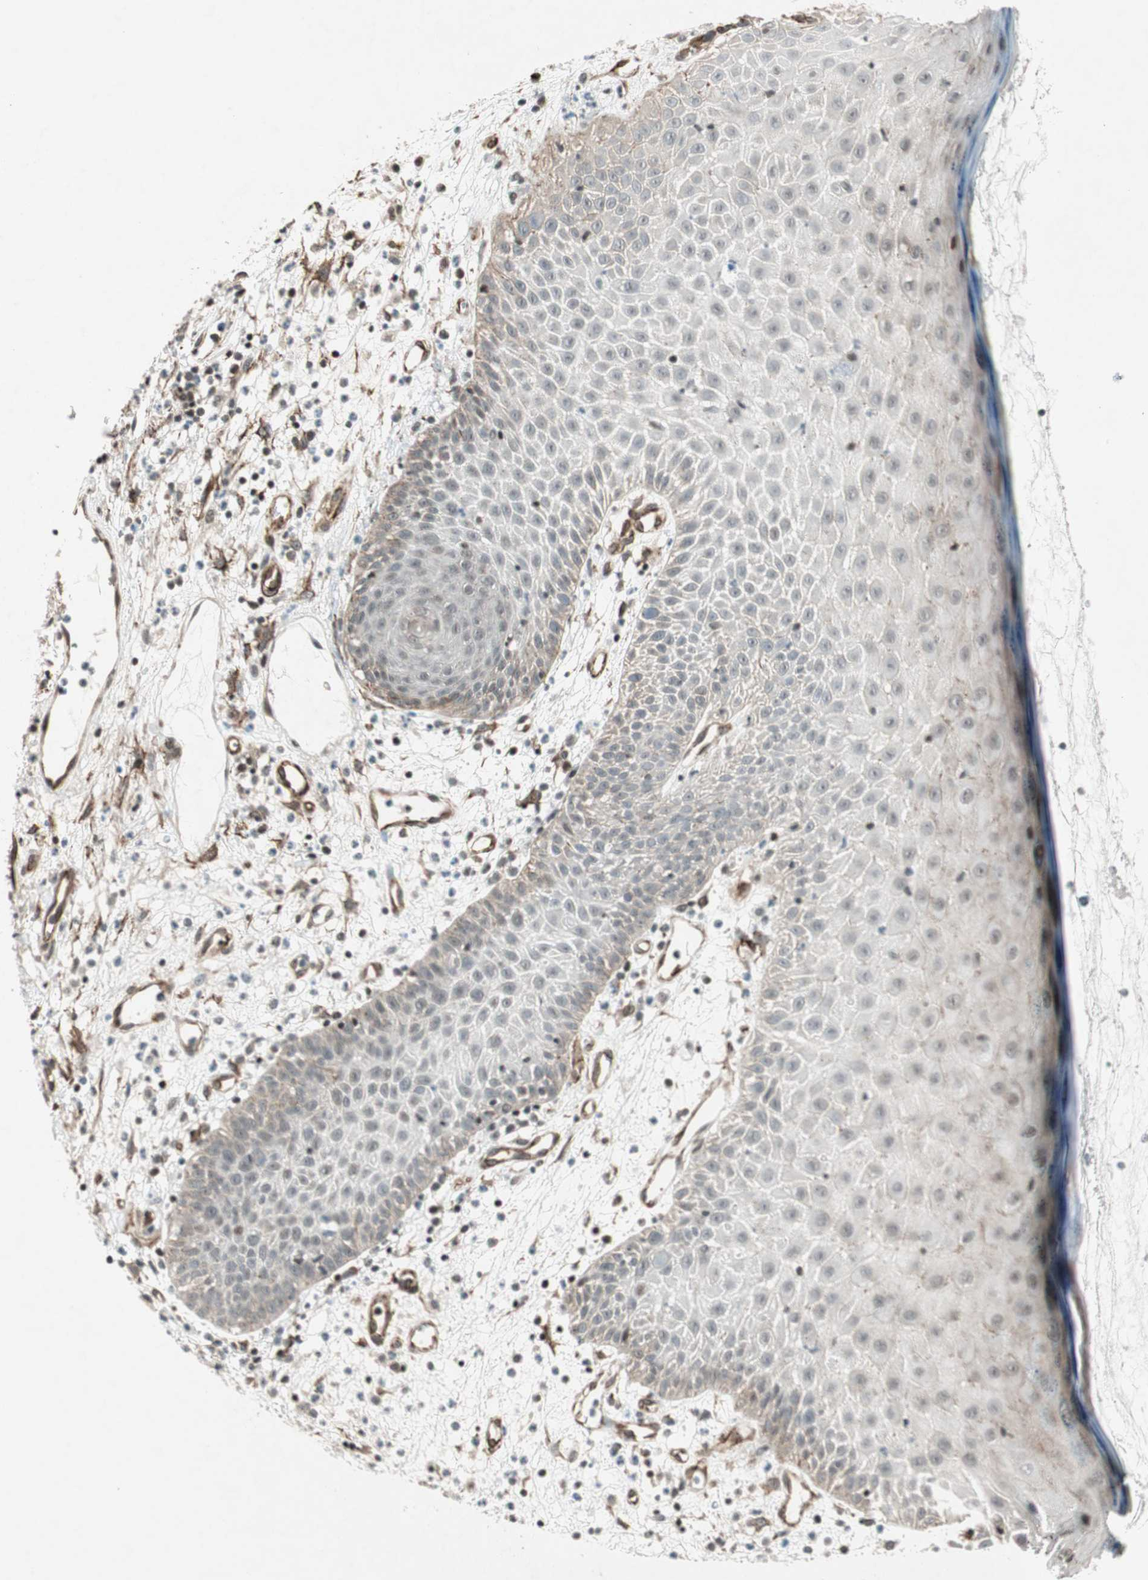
{"staining": {"intensity": "strong", "quantity": "<25%", "location": "cytoplasmic/membranous"}, "tissue": "skin cancer", "cell_type": "Tumor cells", "image_type": "cancer", "snomed": [{"axis": "morphology", "description": "Squamous cell carcinoma, NOS"}, {"axis": "topography", "description": "Skin"}], "caption": "About <25% of tumor cells in squamous cell carcinoma (skin) display strong cytoplasmic/membranous protein positivity as visualized by brown immunohistochemical staining.", "gene": "CDK19", "patient": {"sex": "female", "age": 78}}